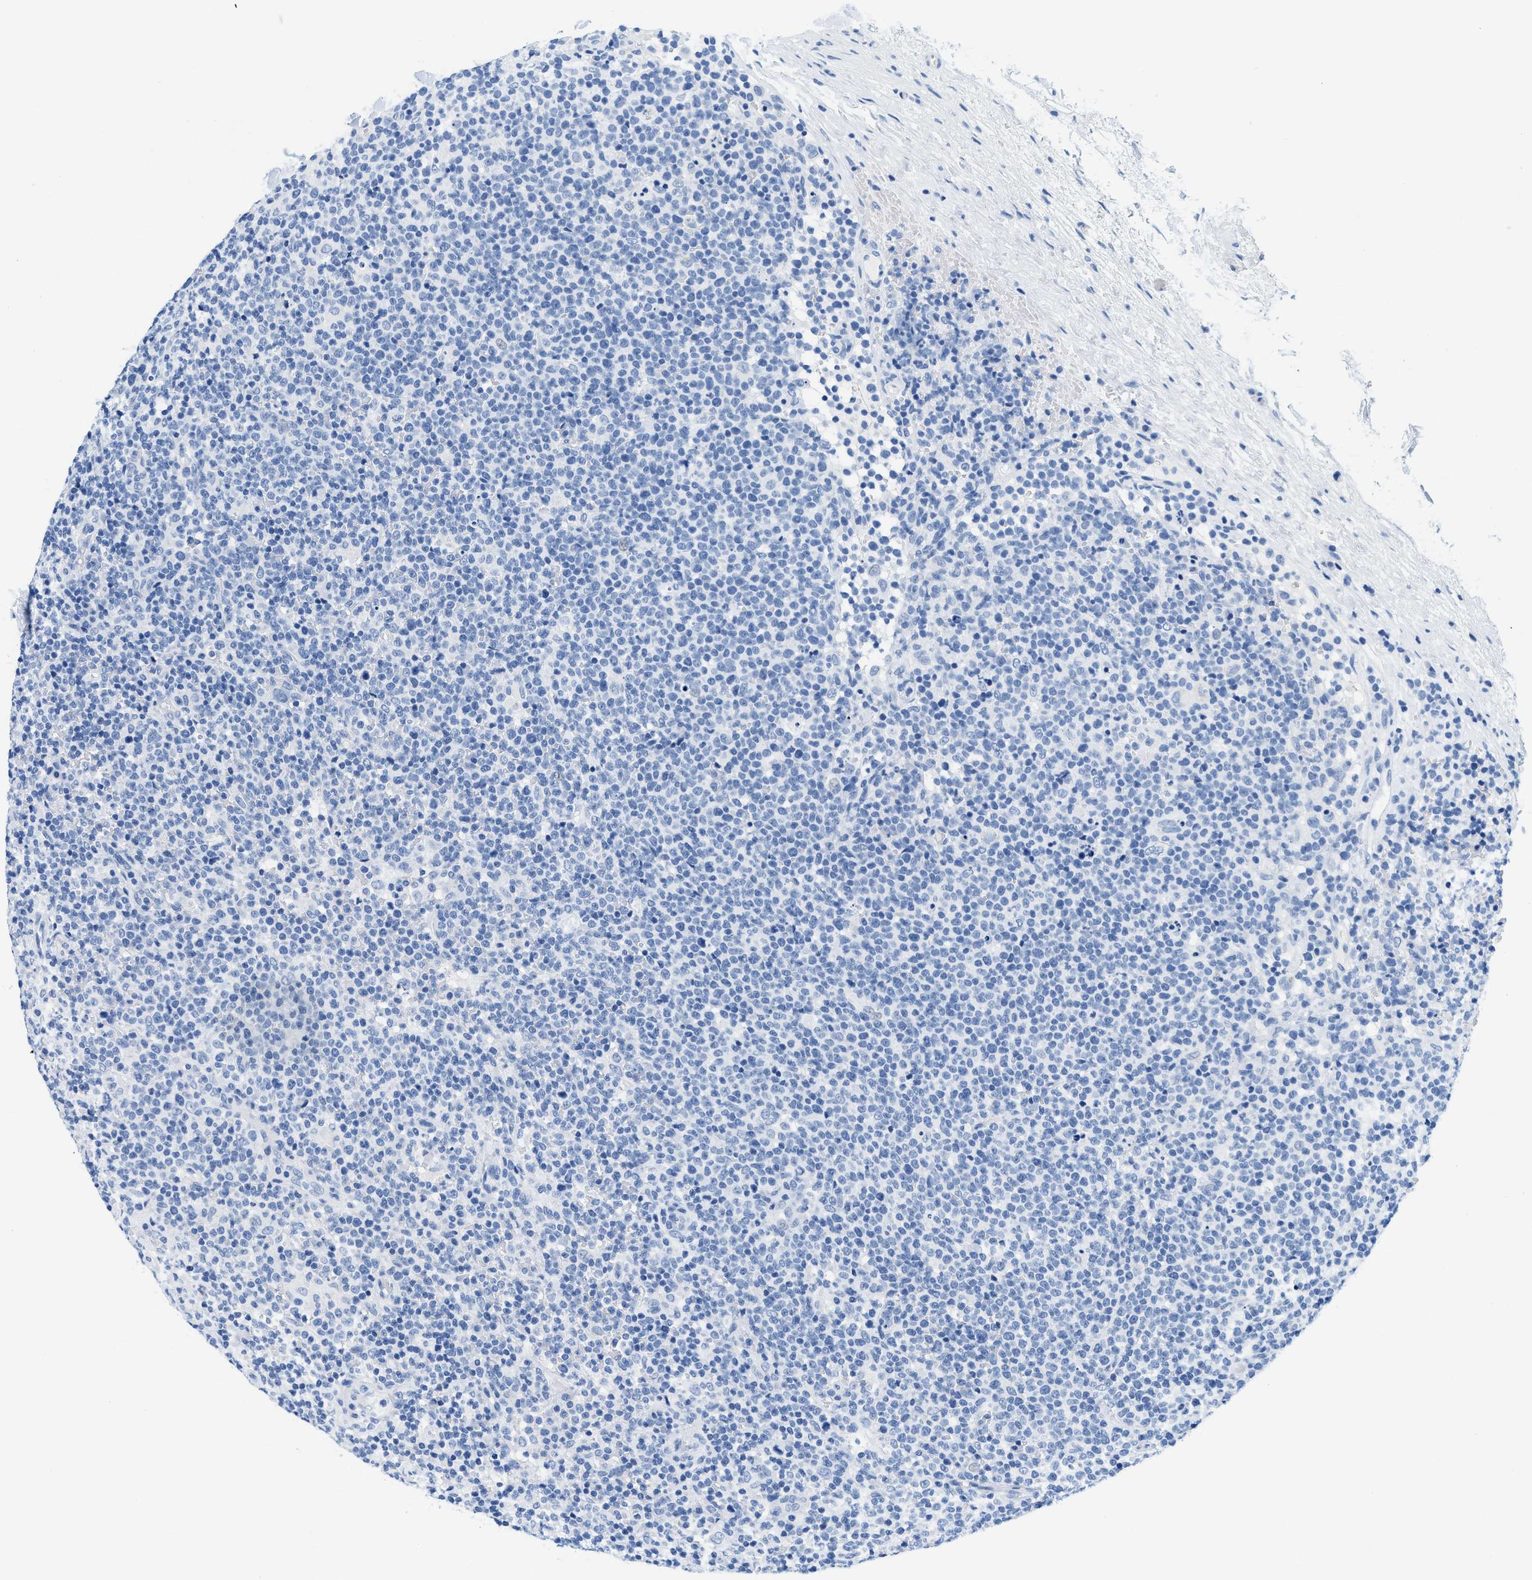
{"staining": {"intensity": "negative", "quantity": "none", "location": "none"}, "tissue": "lymphoma", "cell_type": "Tumor cells", "image_type": "cancer", "snomed": [{"axis": "morphology", "description": "Malignant lymphoma, non-Hodgkin's type, High grade"}, {"axis": "topography", "description": "Lymph node"}], "caption": "Immunohistochemistry (IHC) photomicrograph of neoplastic tissue: high-grade malignant lymphoma, non-Hodgkin's type stained with DAB demonstrates no significant protein expression in tumor cells. The staining was performed using DAB to visualize the protein expression in brown, while the nuclei were stained in blue with hematoxylin (Magnification: 20x).", "gene": "GSN", "patient": {"sex": "male", "age": 61}}